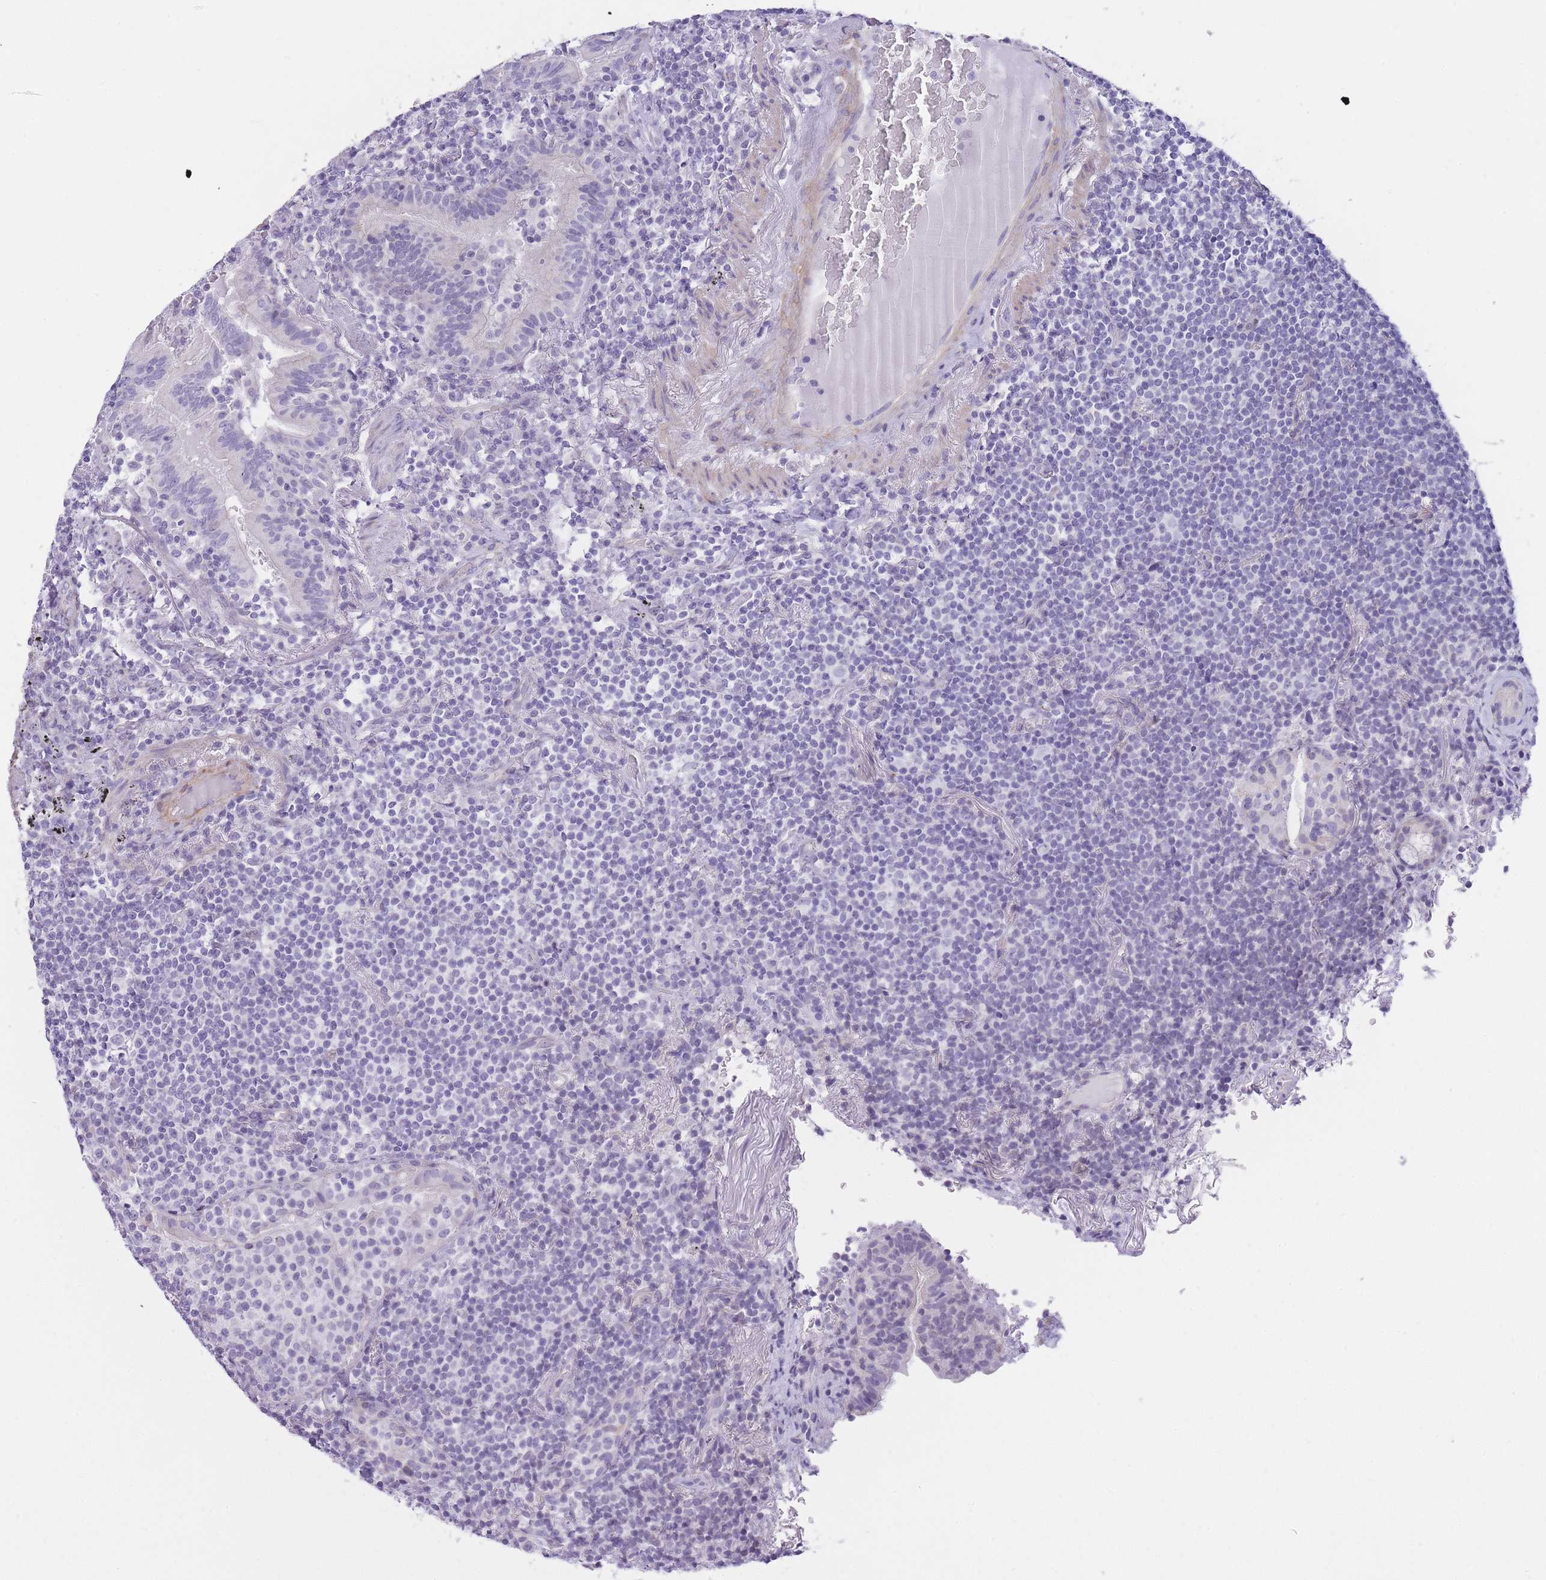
{"staining": {"intensity": "negative", "quantity": "none", "location": "none"}, "tissue": "lymphoma", "cell_type": "Tumor cells", "image_type": "cancer", "snomed": [{"axis": "morphology", "description": "Malignant lymphoma, non-Hodgkin's type, Low grade"}, {"axis": "topography", "description": "Lung"}], "caption": "Malignant lymphoma, non-Hodgkin's type (low-grade) stained for a protein using IHC exhibits no staining tumor cells.", "gene": "OR11H12", "patient": {"sex": "female", "age": 71}}